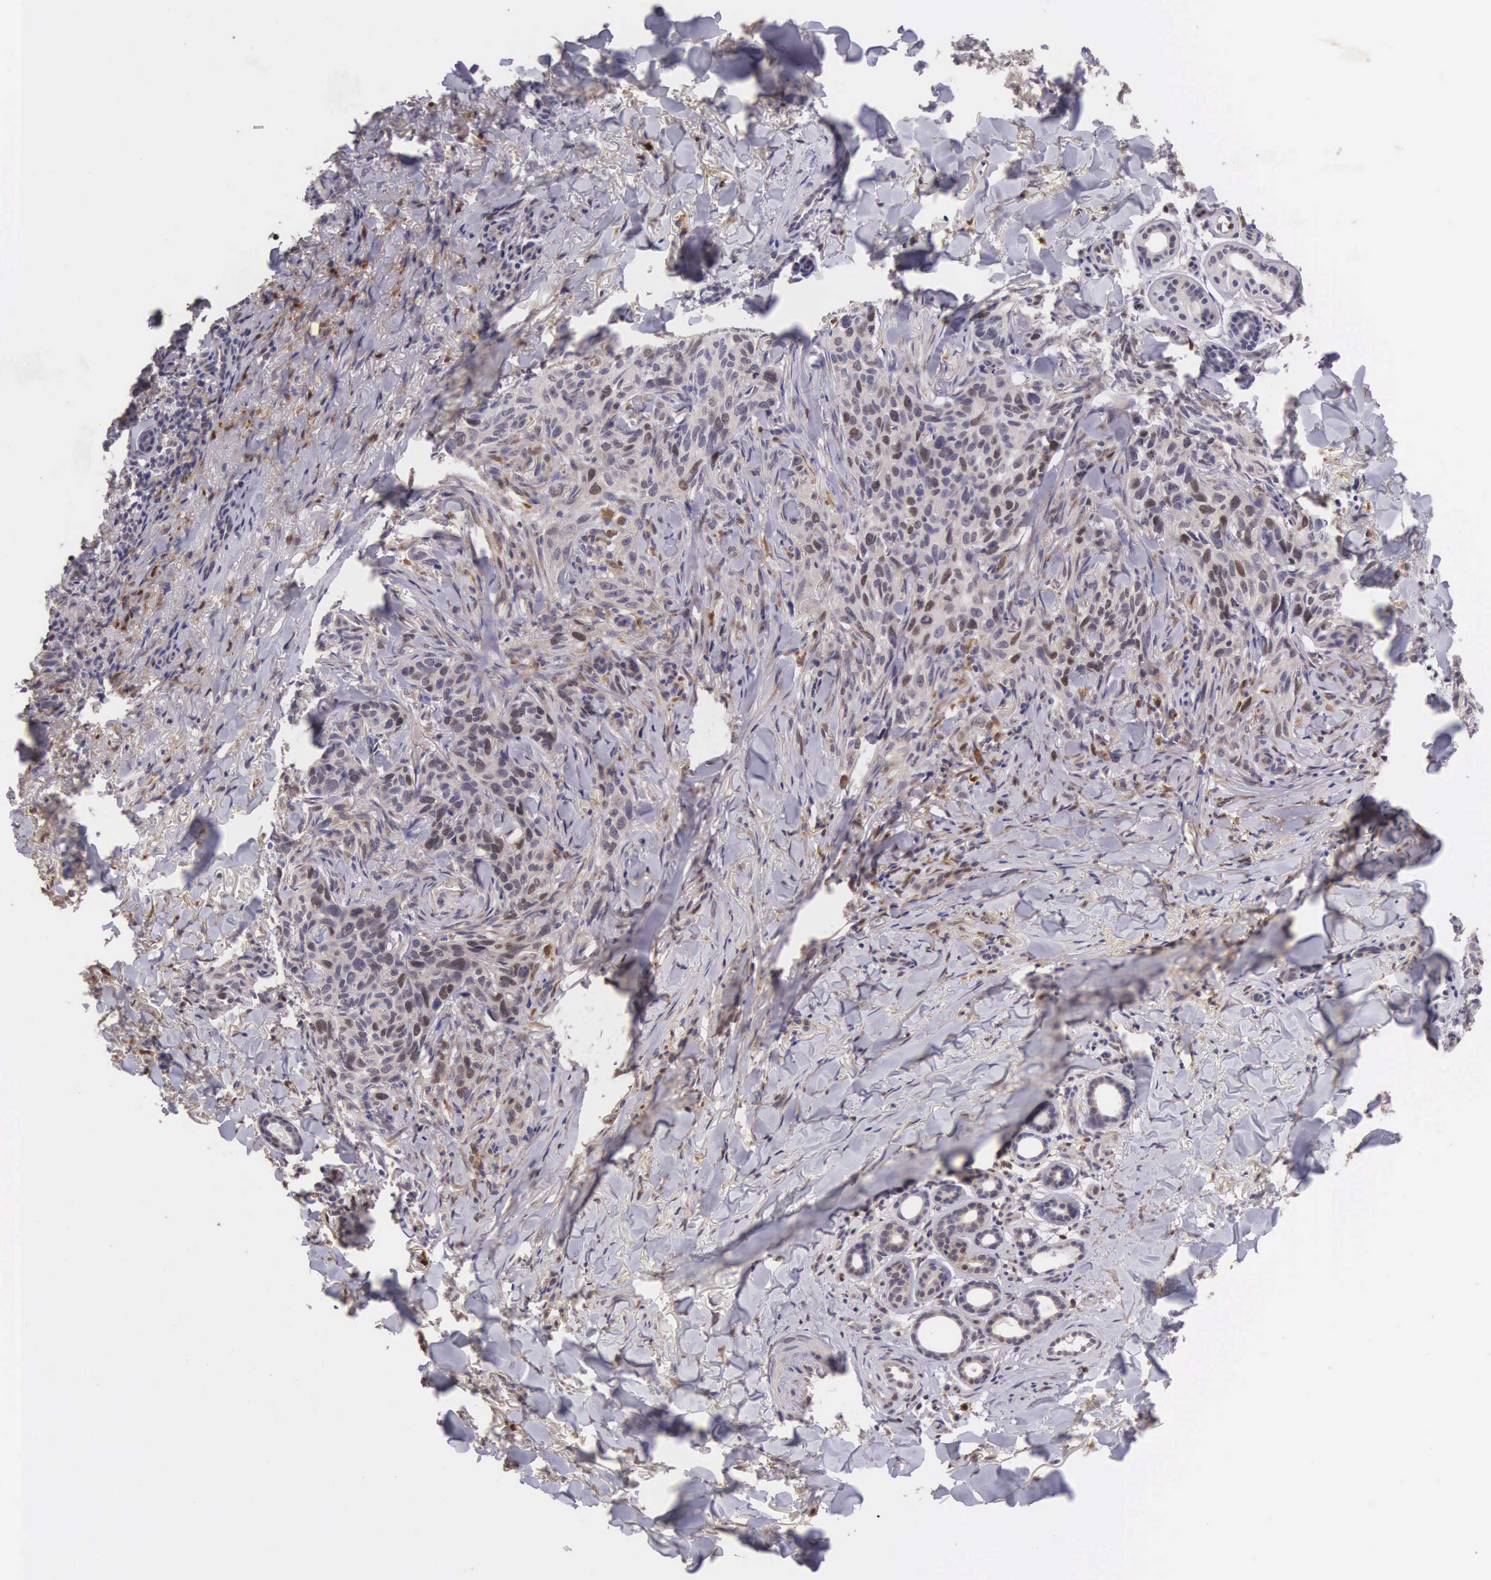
{"staining": {"intensity": "moderate", "quantity": "25%-75%", "location": "cytoplasmic/membranous,nuclear"}, "tissue": "skin cancer", "cell_type": "Tumor cells", "image_type": "cancer", "snomed": [{"axis": "morphology", "description": "Normal tissue, NOS"}, {"axis": "morphology", "description": "Basal cell carcinoma"}, {"axis": "topography", "description": "Skin"}], "caption": "Immunohistochemistry staining of basal cell carcinoma (skin), which demonstrates medium levels of moderate cytoplasmic/membranous and nuclear positivity in about 25%-75% of tumor cells indicating moderate cytoplasmic/membranous and nuclear protein staining. The staining was performed using DAB (3,3'-diaminobenzidine) (brown) for protein detection and nuclei were counterstained in hematoxylin (blue).", "gene": "CDC45", "patient": {"sex": "male", "age": 81}}